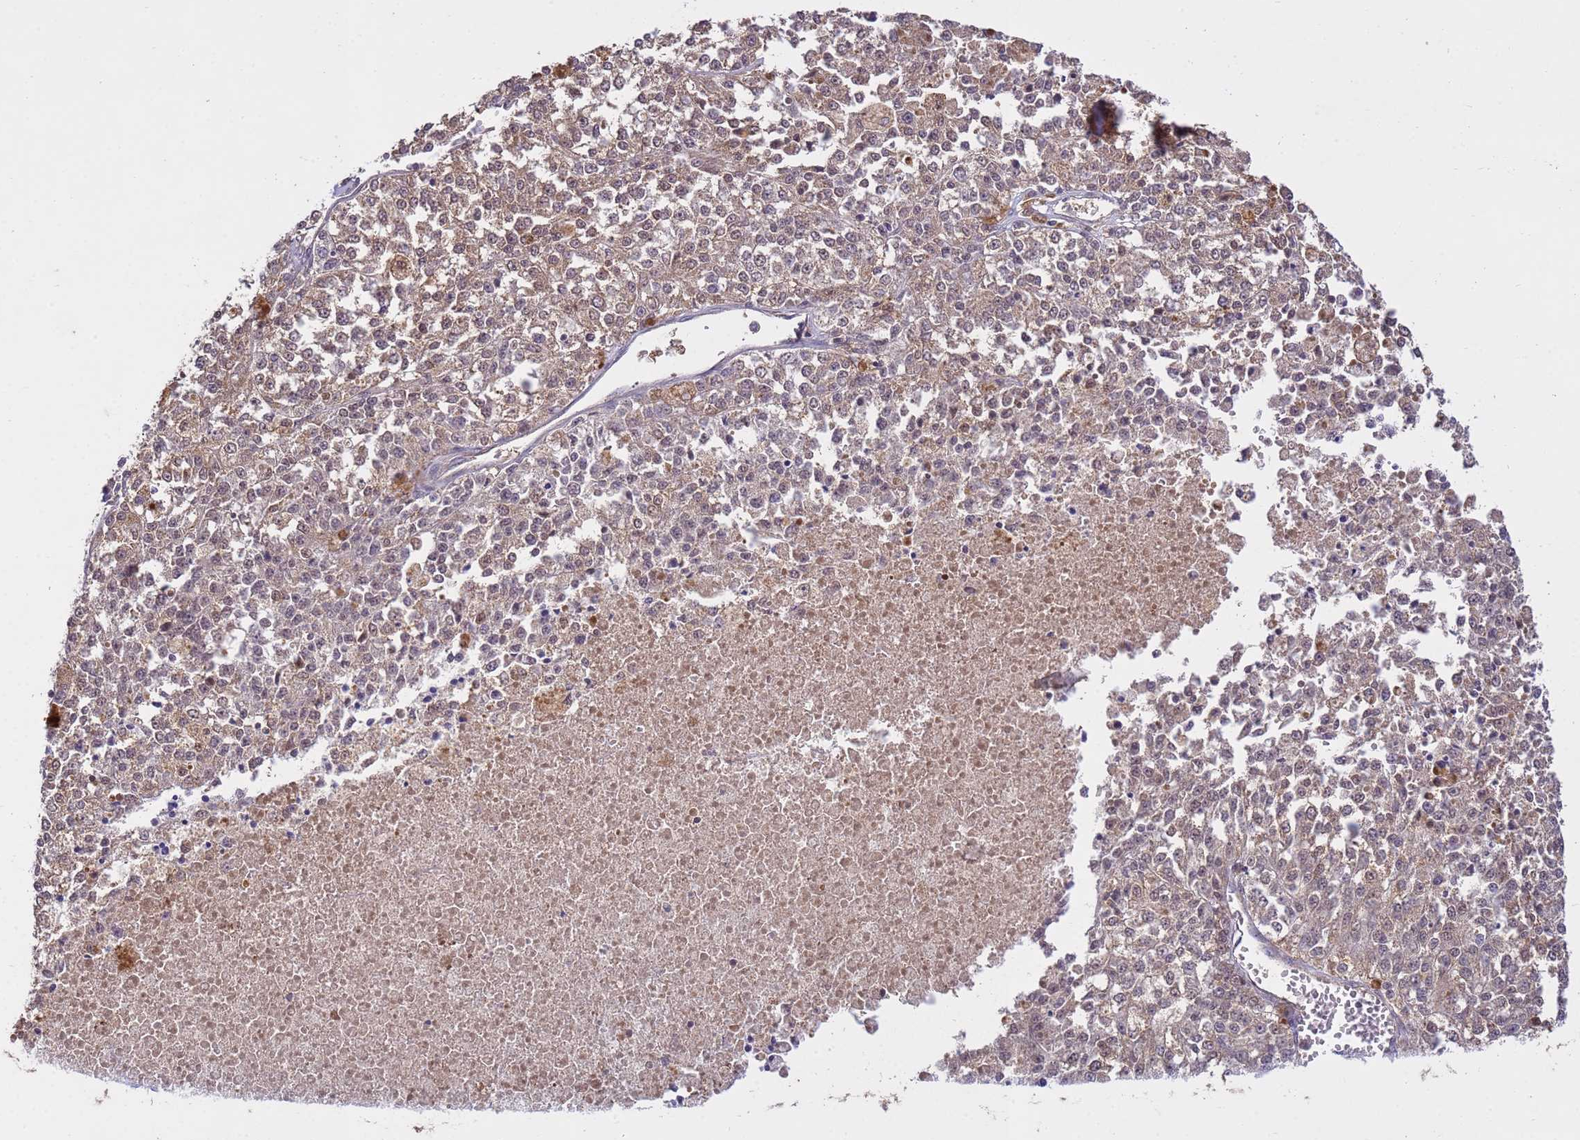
{"staining": {"intensity": "weak", "quantity": ">75%", "location": "cytoplasmic/membranous"}, "tissue": "melanoma", "cell_type": "Tumor cells", "image_type": "cancer", "snomed": [{"axis": "morphology", "description": "Malignant melanoma, NOS"}, {"axis": "topography", "description": "Skin"}], "caption": "Brown immunohistochemical staining in human melanoma shows weak cytoplasmic/membranous expression in about >75% of tumor cells.", "gene": "NPEPPS", "patient": {"sex": "female", "age": 64}}